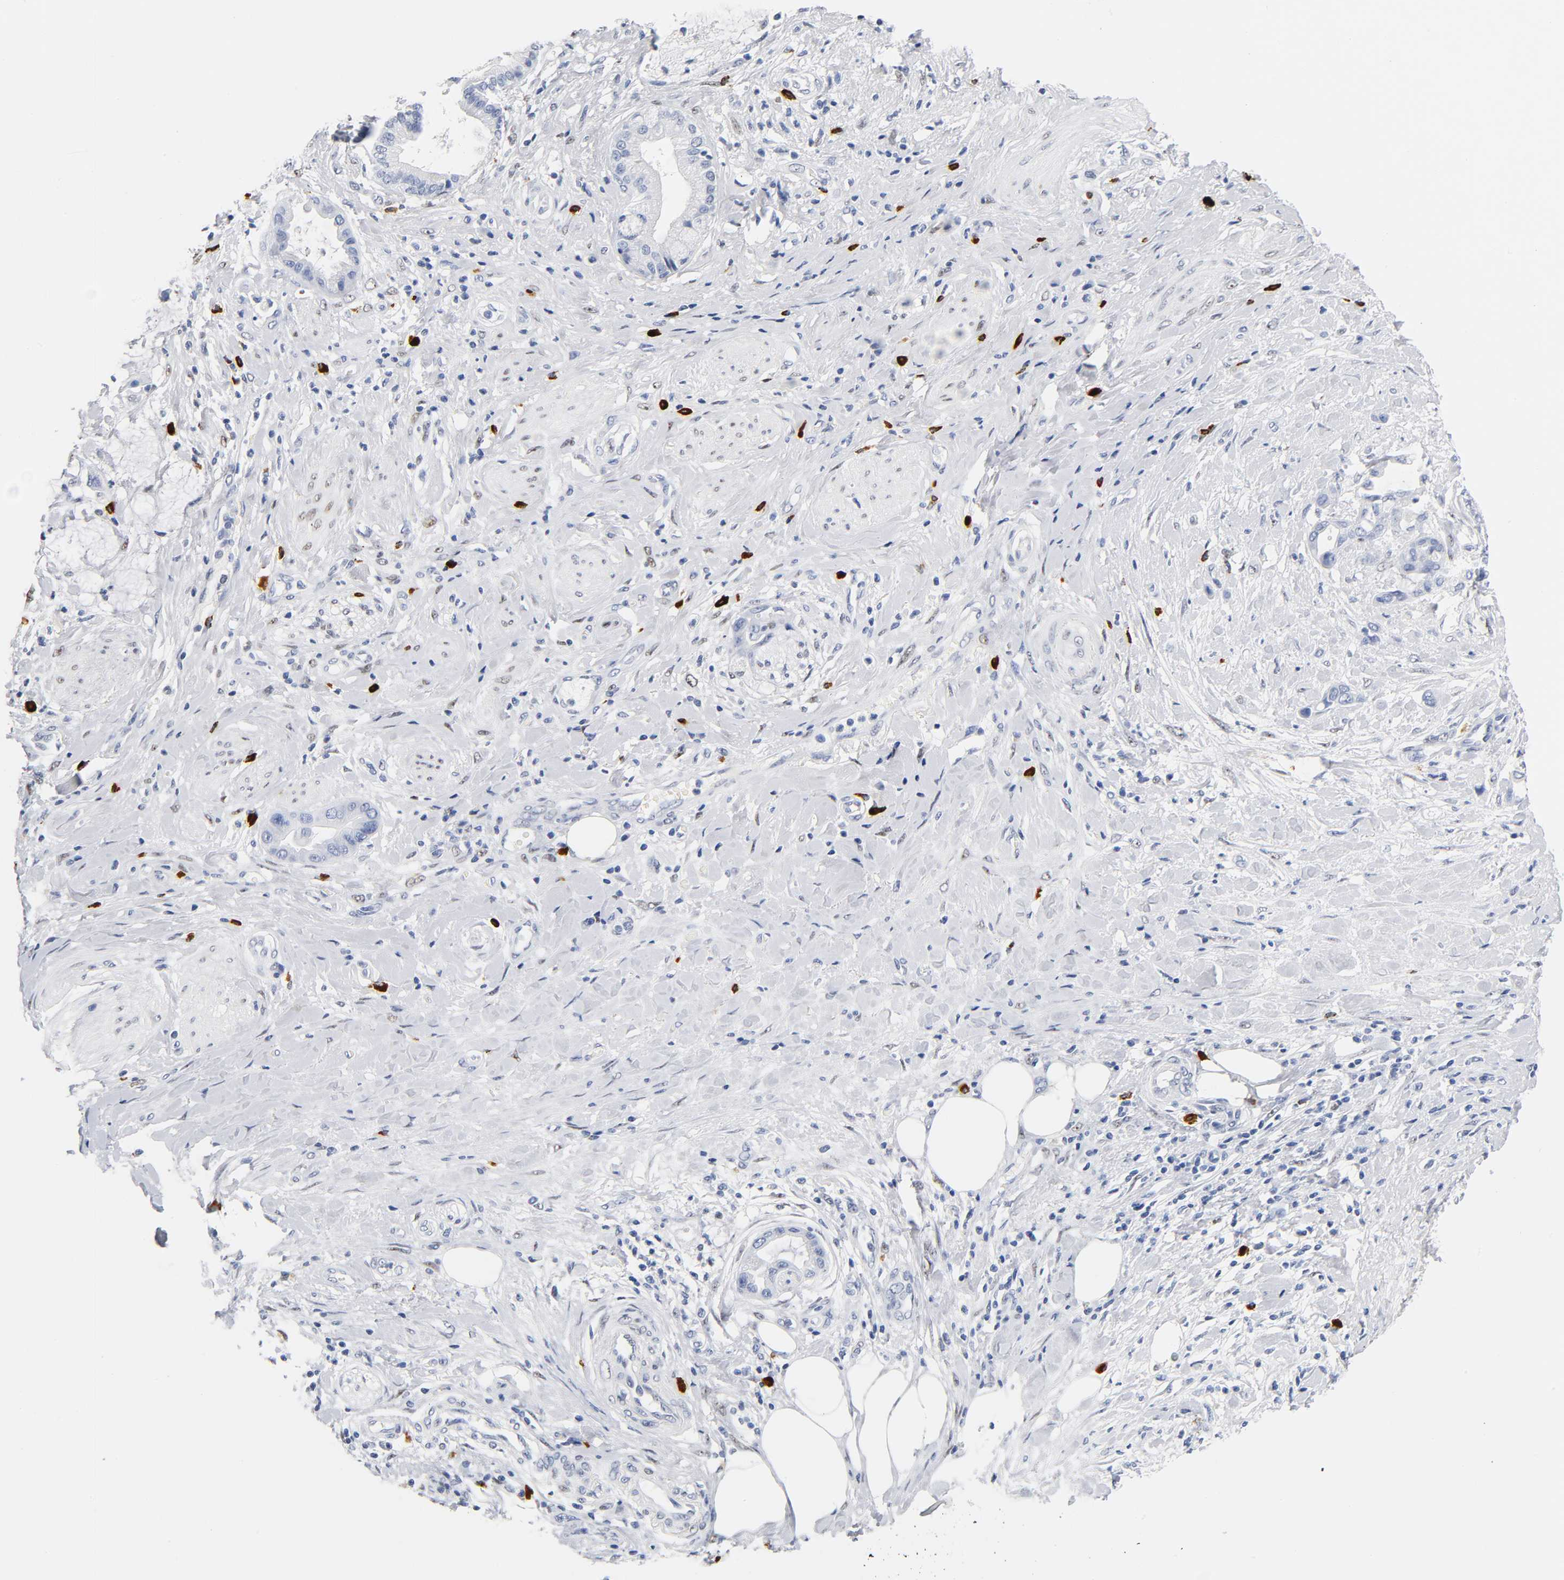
{"staining": {"intensity": "negative", "quantity": "none", "location": "none"}, "tissue": "pancreatic cancer", "cell_type": "Tumor cells", "image_type": "cancer", "snomed": [{"axis": "morphology", "description": "Adenocarcinoma, NOS"}, {"axis": "morphology", "description": "Adenocarcinoma, metastatic, NOS"}, {"axis": "topography", "description": "Lymph node"}, {"axis": "topography", "description": "Pancreas"}, {"axis": "topography", "description": "Duodenum"}], "caption": "DAB immunohistochemical staining of human pancreatic metastatic adenocarcinoma reveals no significant positivity in tumor cells.", "gene": "NAB2", "patient": {"sex": "female", "age": 64}}